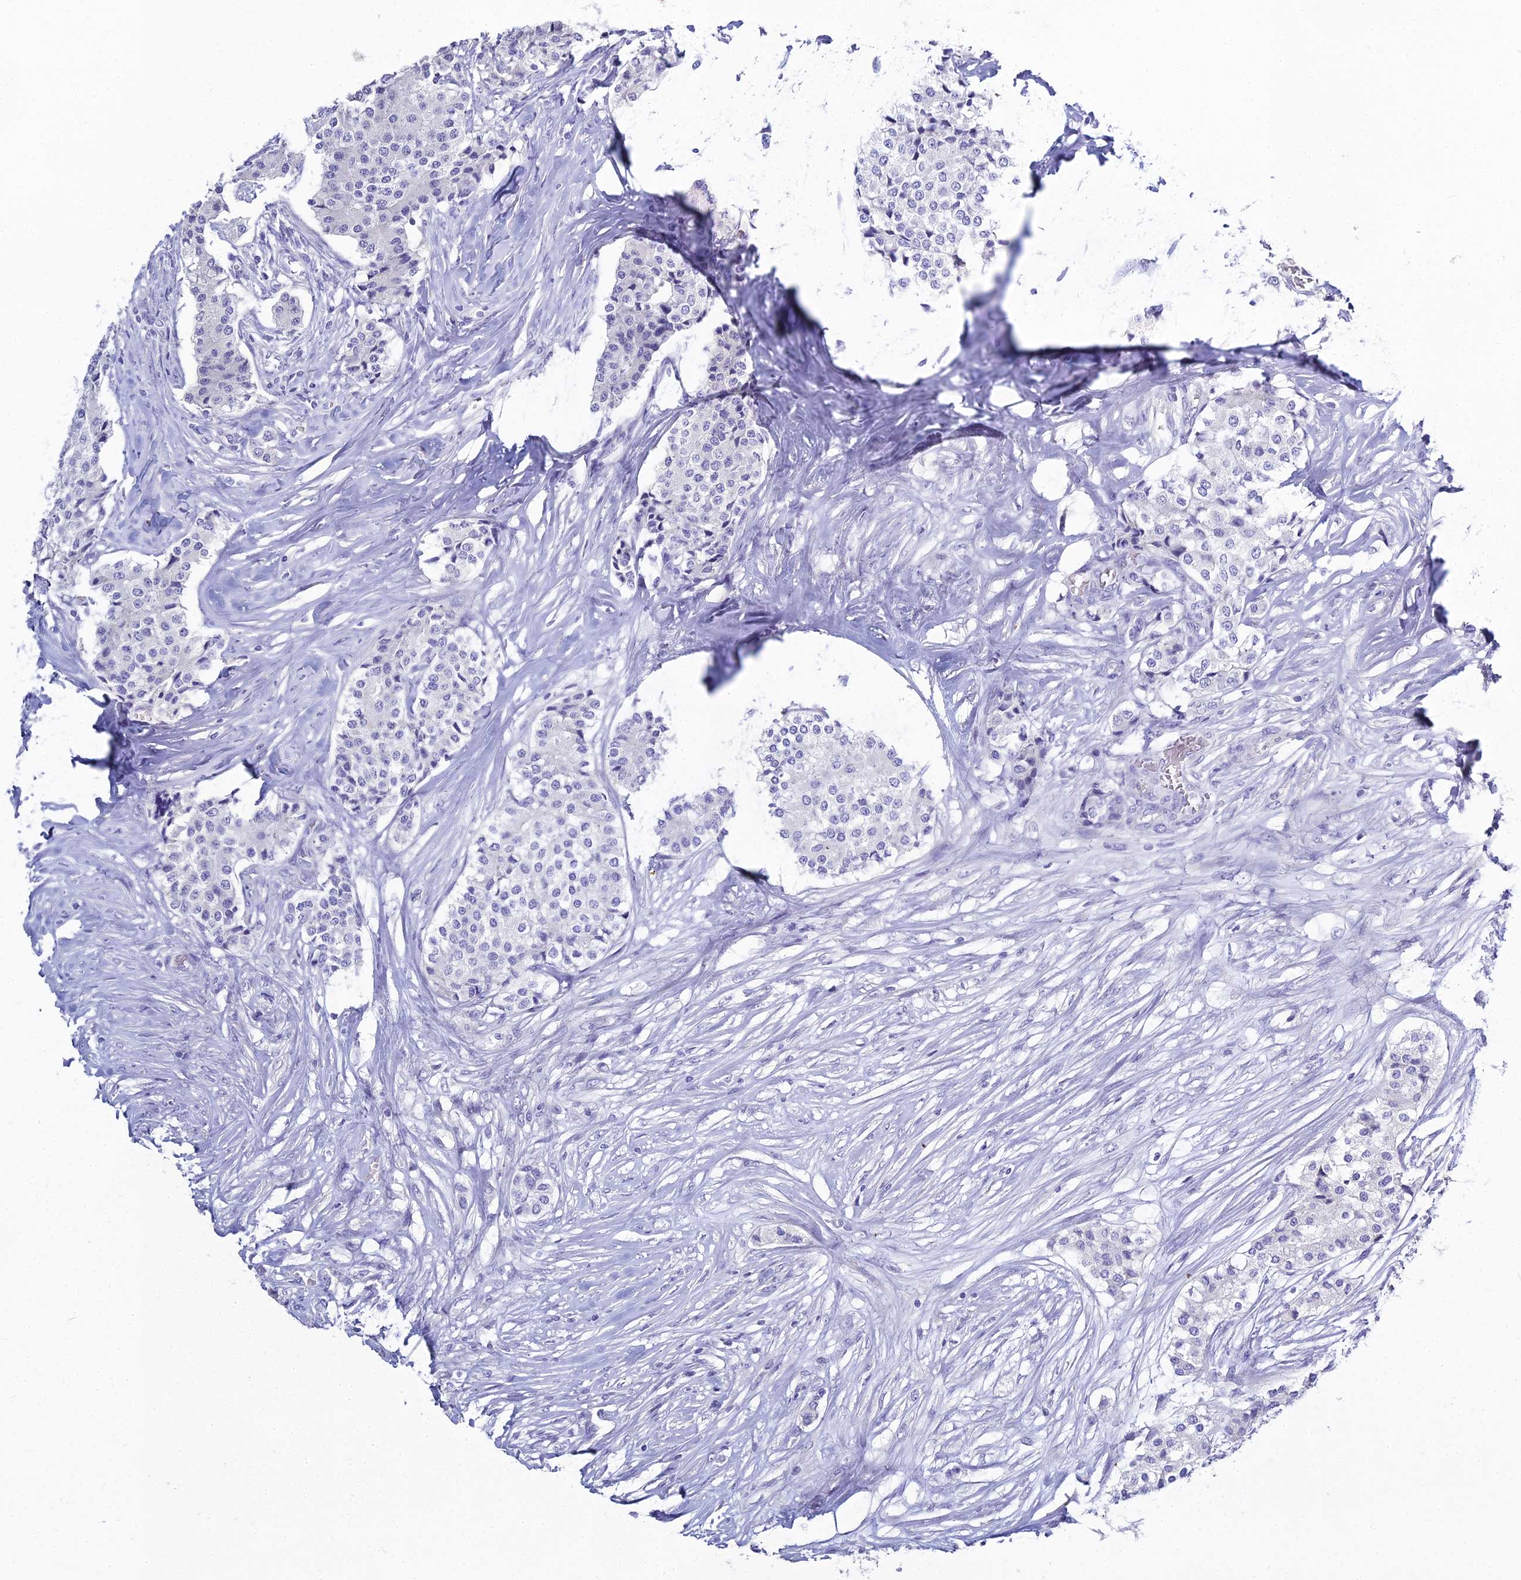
{"staining": {"intensity": "negative", "quantity": "none", "location": "none"}, "tissue": "carcinoid", "cell_type": "Tumor cells", "image_type": "cancer", "snomed": [{"axis": "morphology", "description": "Carcinoid, malignant, NOS"}, {"axis": "topography", "description": "Colon"}], "caption": "Tumor cells are negative for protein expression in human malignant carcinoid.", "gene": "S100A7", "patient": {"sex": "female", "age": 52}}